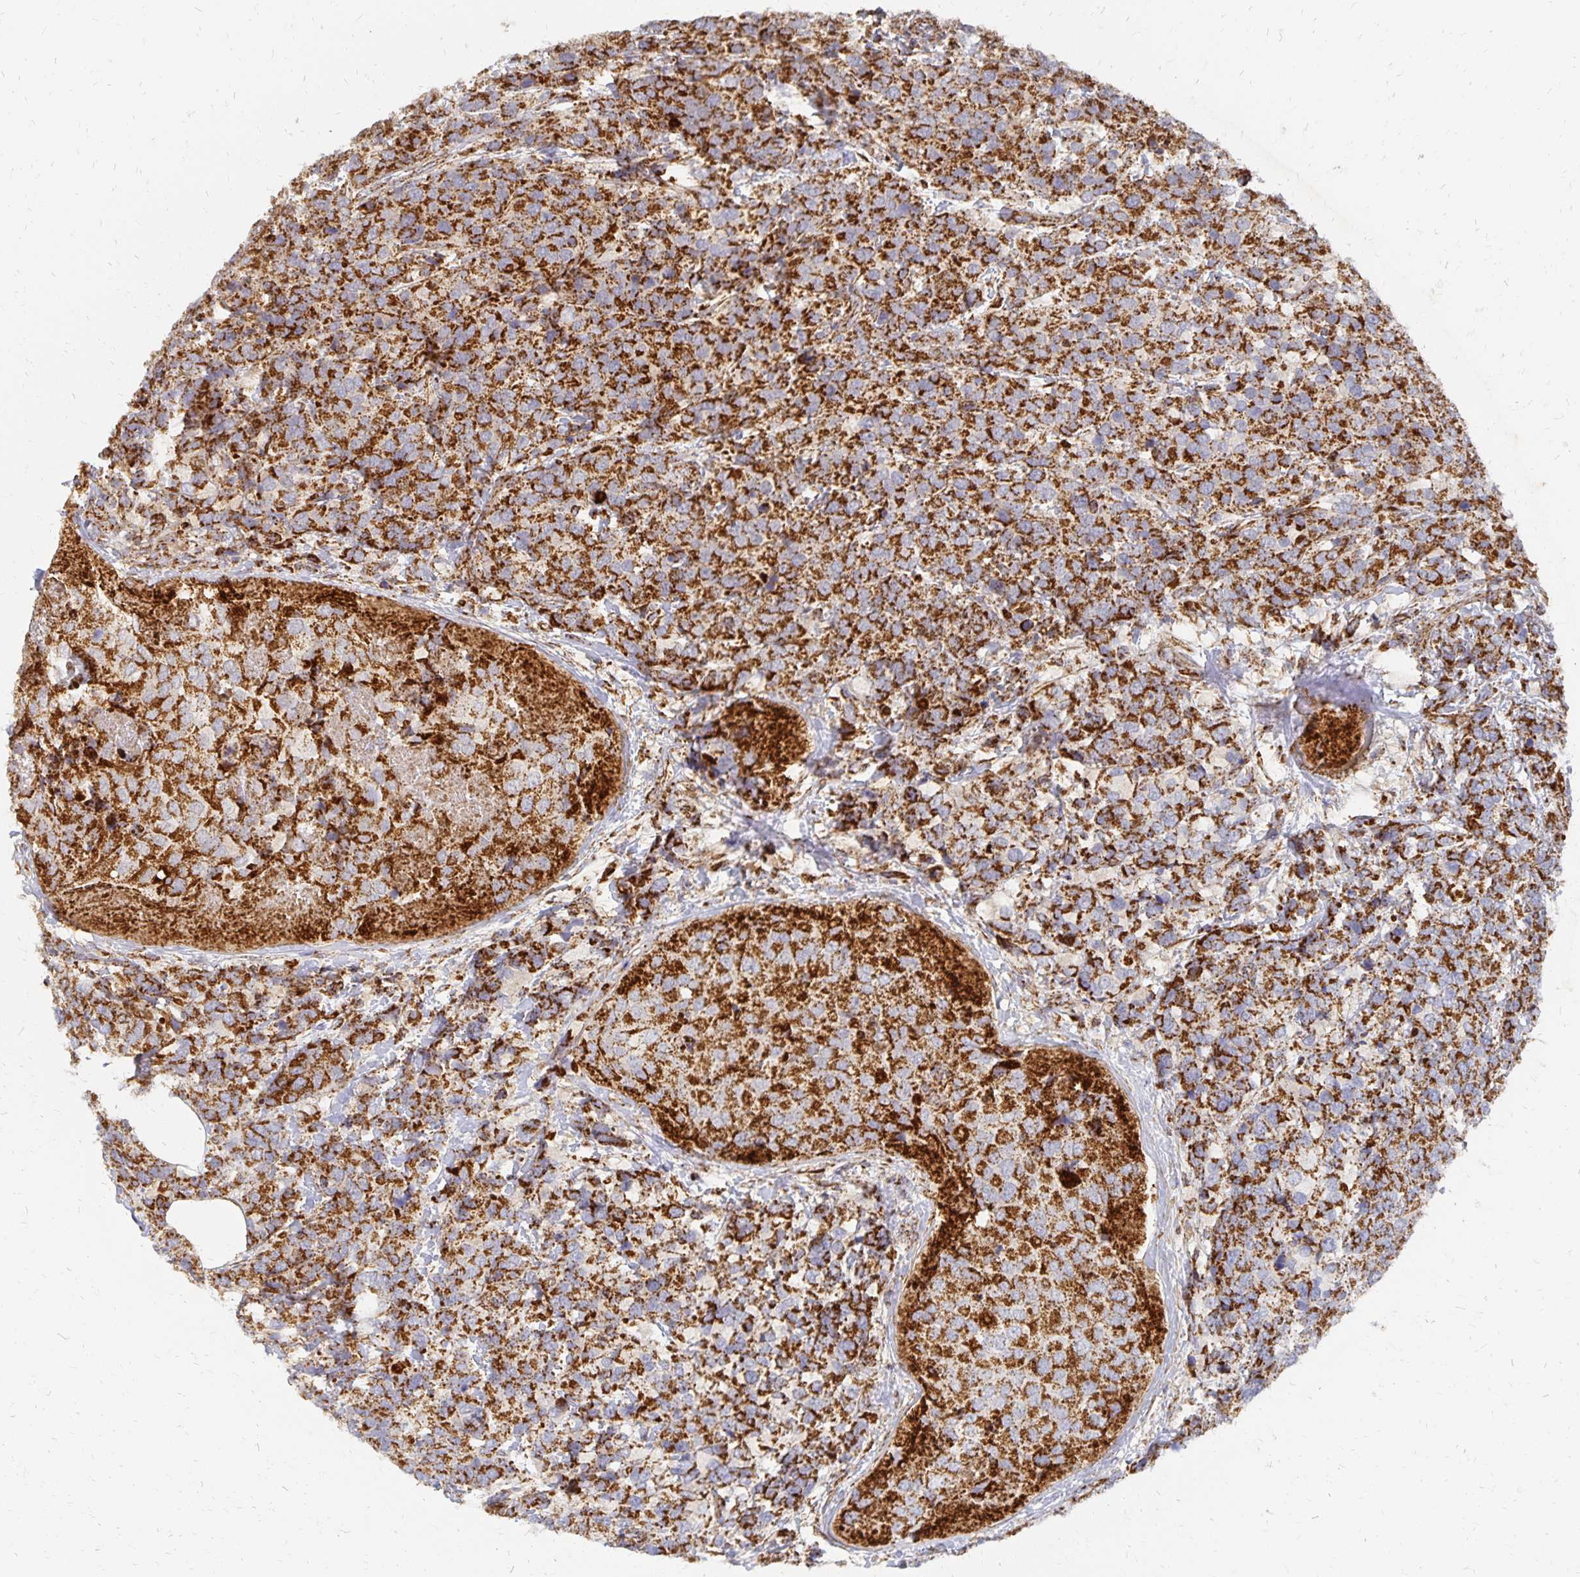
{"staining": {"intensity": "strong", "quantity": ">75%", "location": "cytoplasmic/membranous"}, "tissue": "breast cancer", "cell_type": "Tumor cells", "image_type": "cancer", "snomed": [{"axis": "morphology", "description": "Lobular carcinoma"}, {"axis": "topography", "description": "Breast"}], "caption": "Approximately >75% of tumor cells in lobular carcinoma (breast) display strong cytoplasmic/membranous protein staining as visualized by brown immunohistochemical staining.", "gene": "STOML2", "patient": {"sex": "female", "age": 59}}